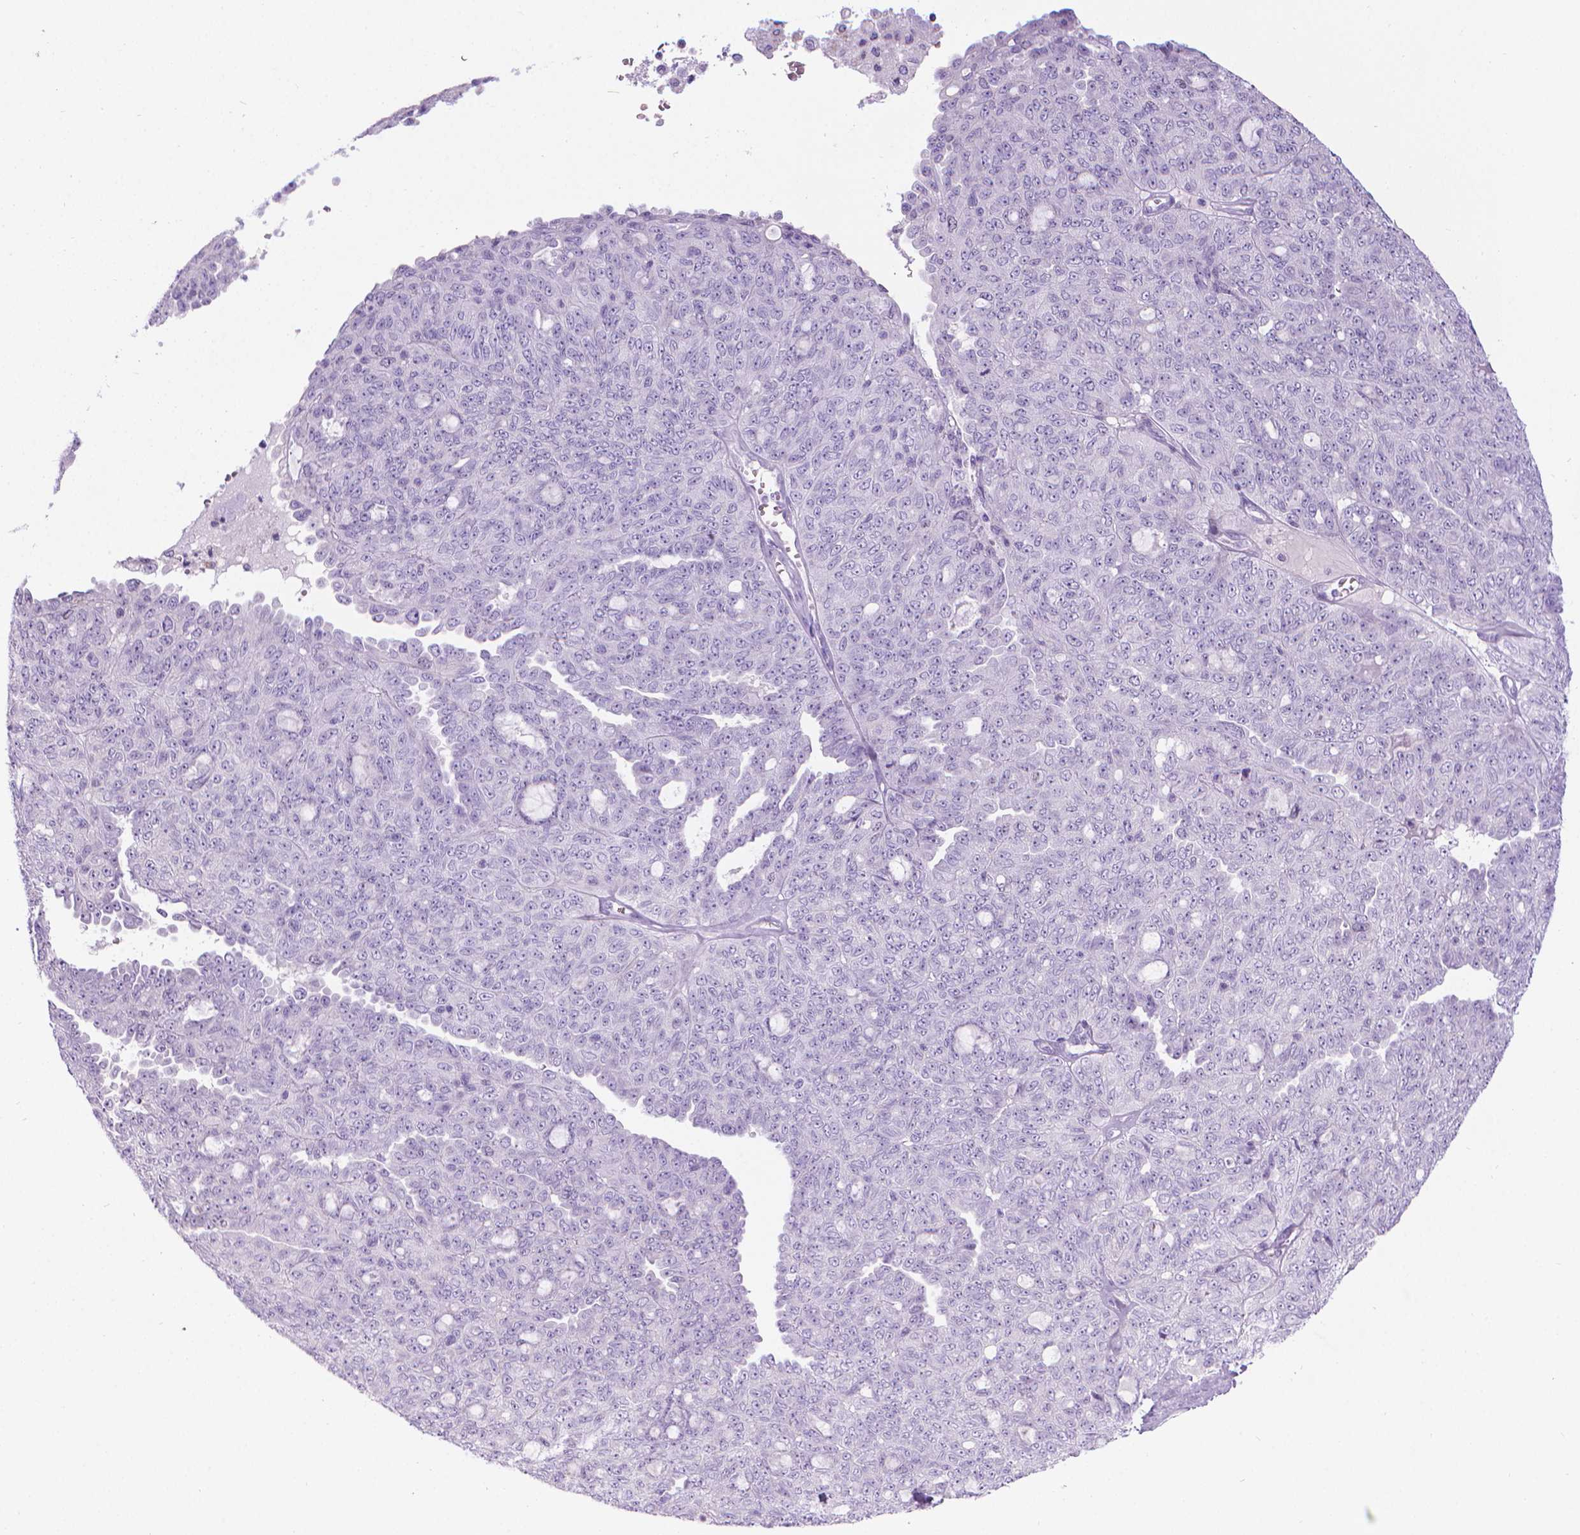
{"staining": {"intensity": "negative", "quantity": "none", "location": "none"}, "tissue": "ovarian cancer", "cell_type": "Tumor cells", "image_type": "cancer", "snomed": [{"axis": "morphology", "description": "Cystadenocarcinoma, serous, NOS"}, {"axis": "topography", "description": "Ovary"}], "caption": "IHC histopathology image of ovarian cancer stained for a protein (brown), which reveals no positivity in tumor cells.", "gene": "SPAG6", "patient": {"sex": "female", "age": 71}}